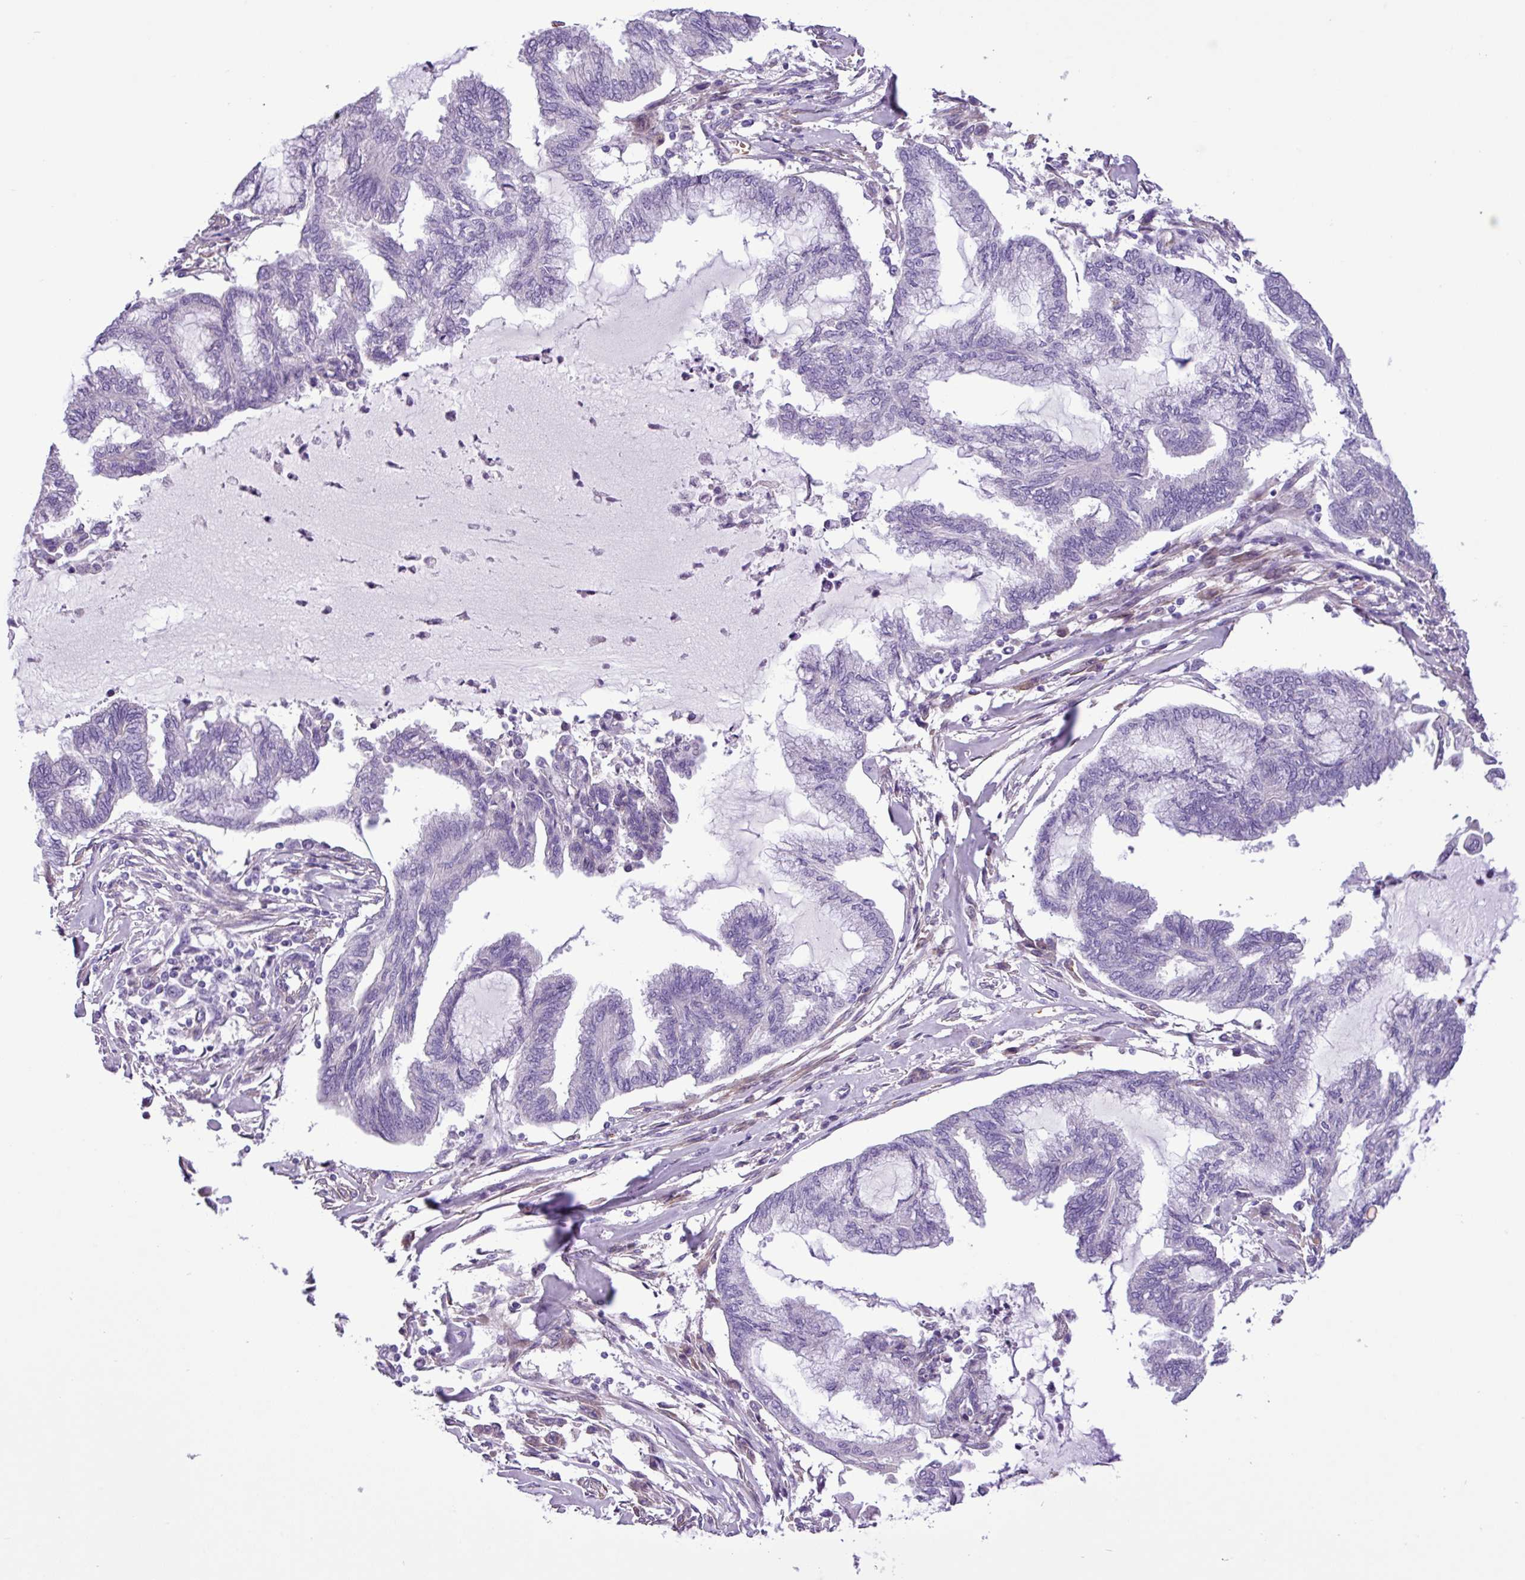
{"staining": {"intensity": "negative", "quantity": "none", "location": "none"}, "tissue": "endometrial cancer", "cell_type": "Tumor cells", "image_type": "cancer", "snomed": [{"axis": "morphology", "description": "Adenocarcinoma, NOS"}, {"axis": "topography", "description": "Endometrium"}], "caption": "High magnification brightfield microscopy of endometrial cancer stained with DAB (3,3'-diaminobenzidine) (brown) and counterstained with hematoxylin (blue): tumor cells show no significant expression.", "gene": "C11orf91", "patient": {"sex": "female", "age": 86}}